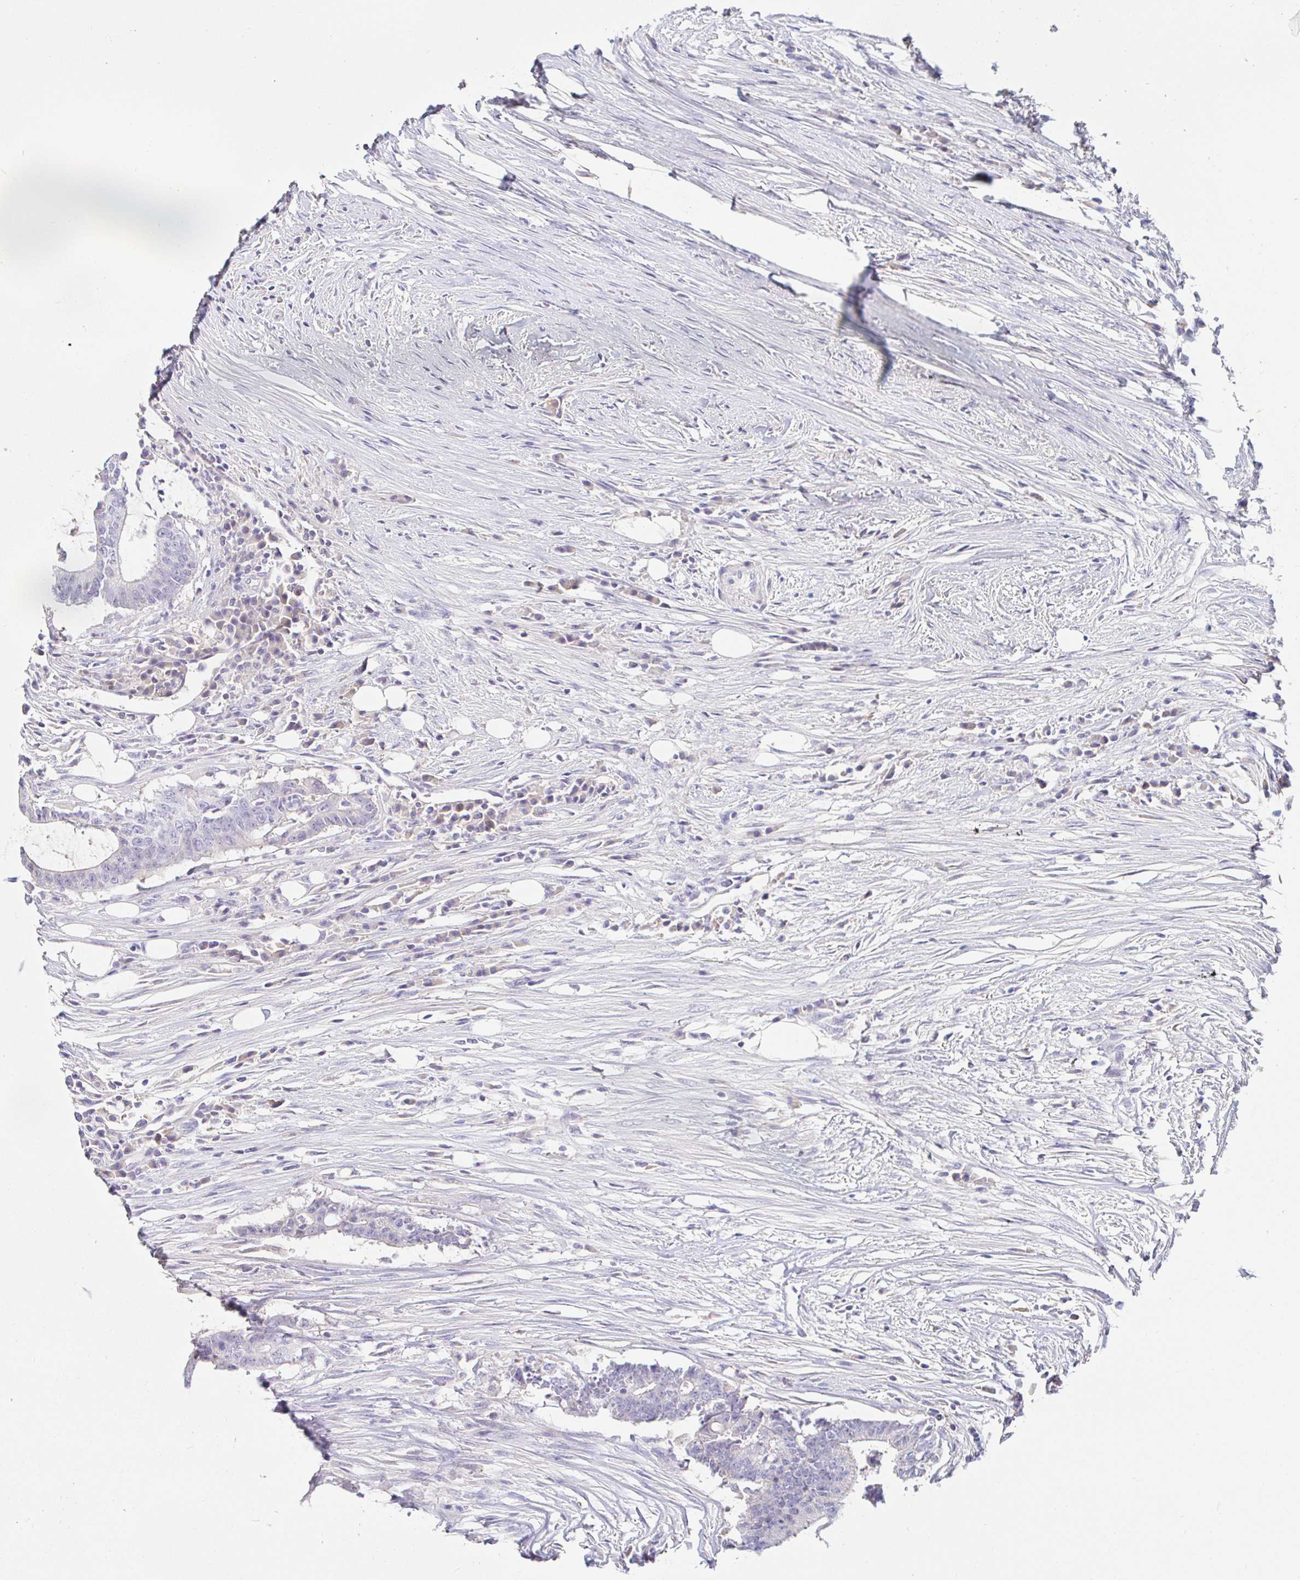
{"staining": {"intensity": "negative", "quantity": "none", "location": "none"}, "tissue": "colorectal cancer", "cell_type": "Tumor cells", "image_type": "cancer", "snomed": [{"axis": "morphology", "description": "Adenocarcinoma, NOS"}, {"axis": "topography", "description": "Colon"}], "caption": "IHC of colorectal adenocarcinoma demonstrates no staining in tumor cells. The staining is performed using DAB (3,3'-diaminobenzidine) brown chromogen with nuclei counter-stained in using hematoxylin.", "gene": "TEX44", "patient": {"sex": "female", "age": 43}}